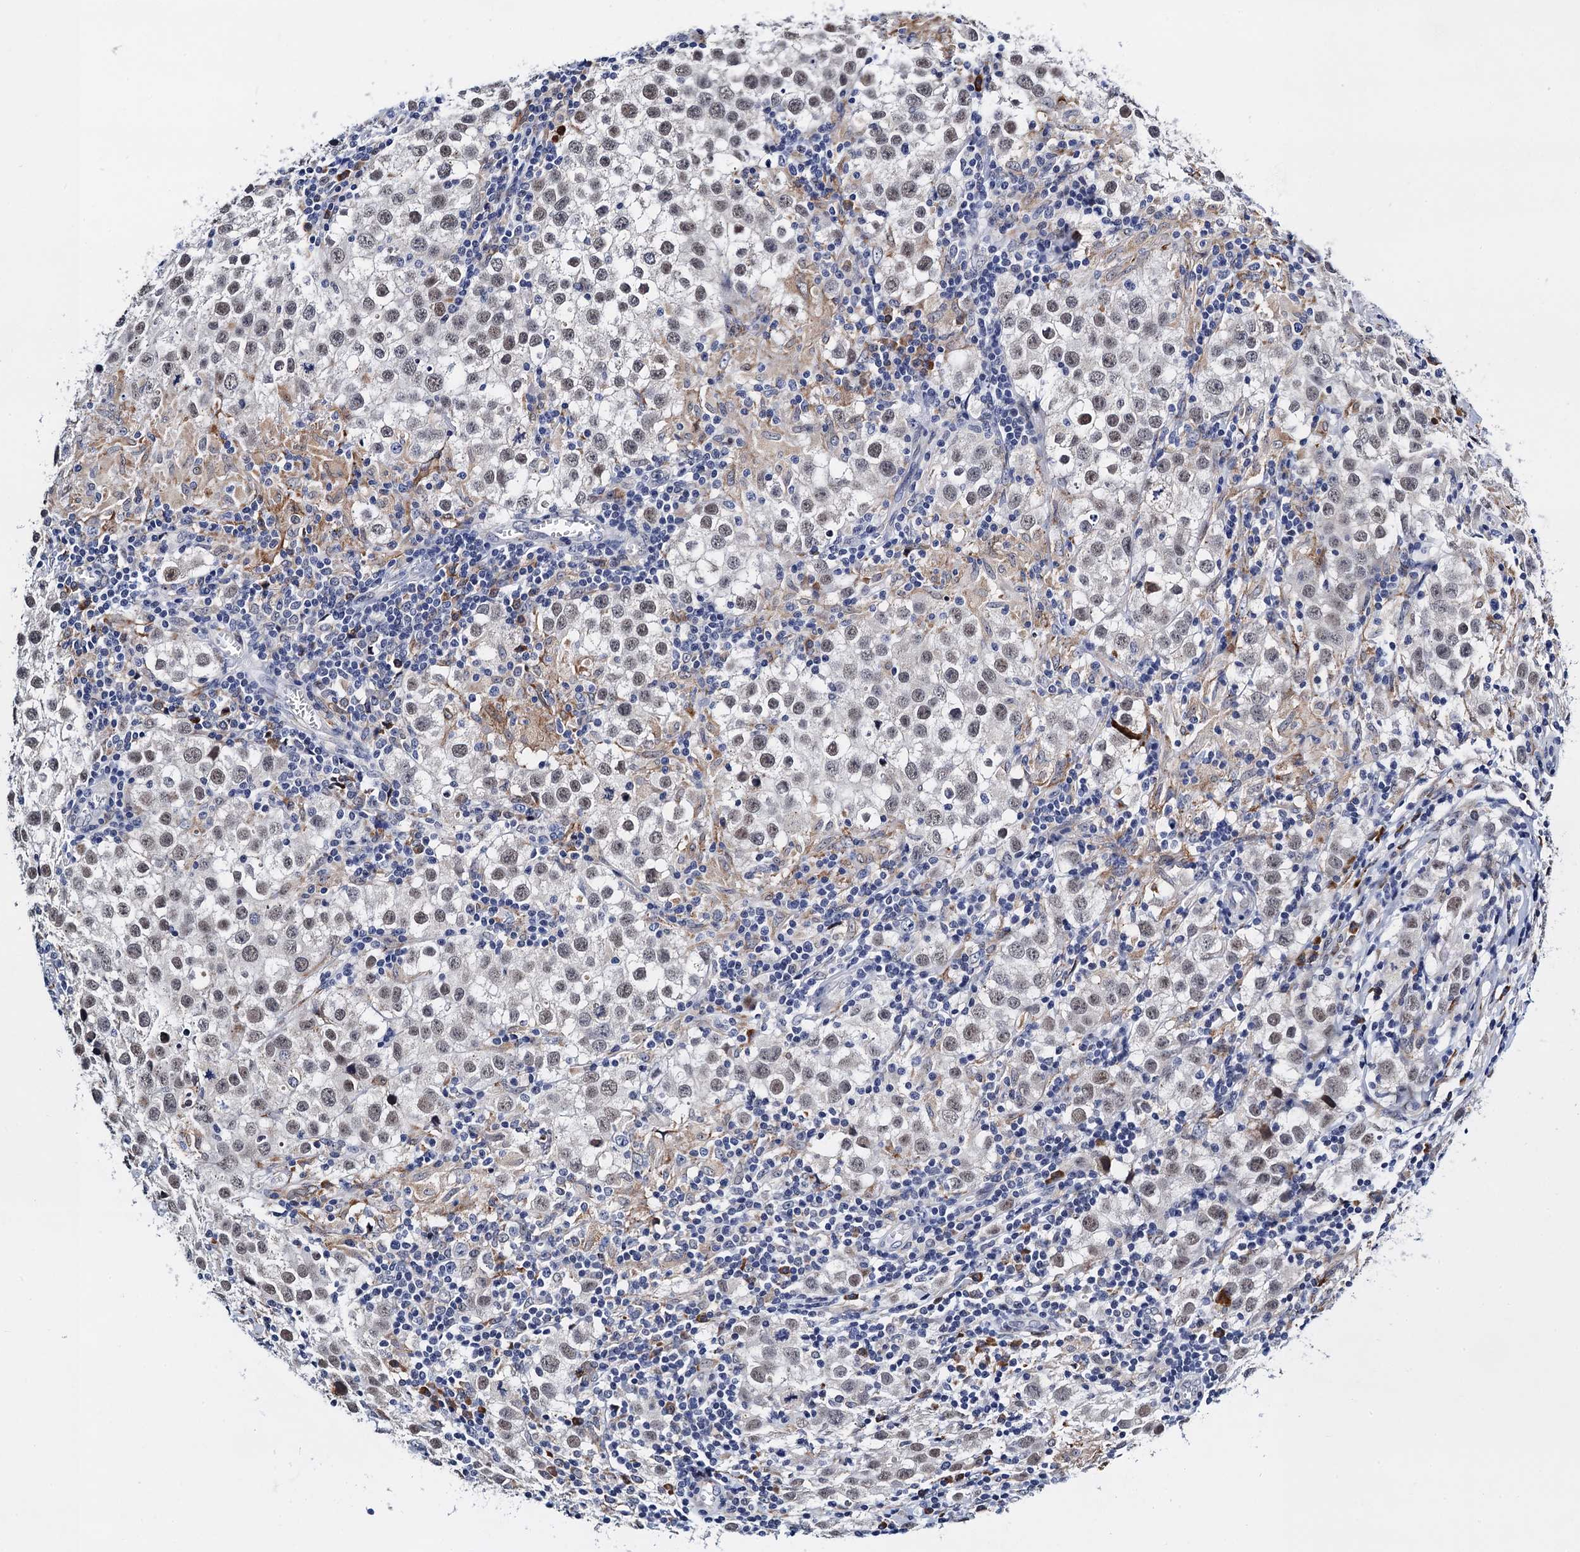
{"staining": {"intensity": "weak", "quantity": ">75%", "location": "nuclear"}, "tissue": "testis cancer", "cell_type": "Tumor cells", "image_type": "cancer", "snomed": [{"axis": "morphology", "description": "Seminoma, NOS"}, {"axis": "morphology", "description": "Carcinoma, Embryonal, NOS"}, {"axis": "topography", "description": "Testis"}], "caption": "Testis cancer stained for a protein (brown) exhibits weak nuclear positive staining in about >75% of tumor cells.", "gene": "SLC7A10", "patient": {"sex": "male", "age": 43}}